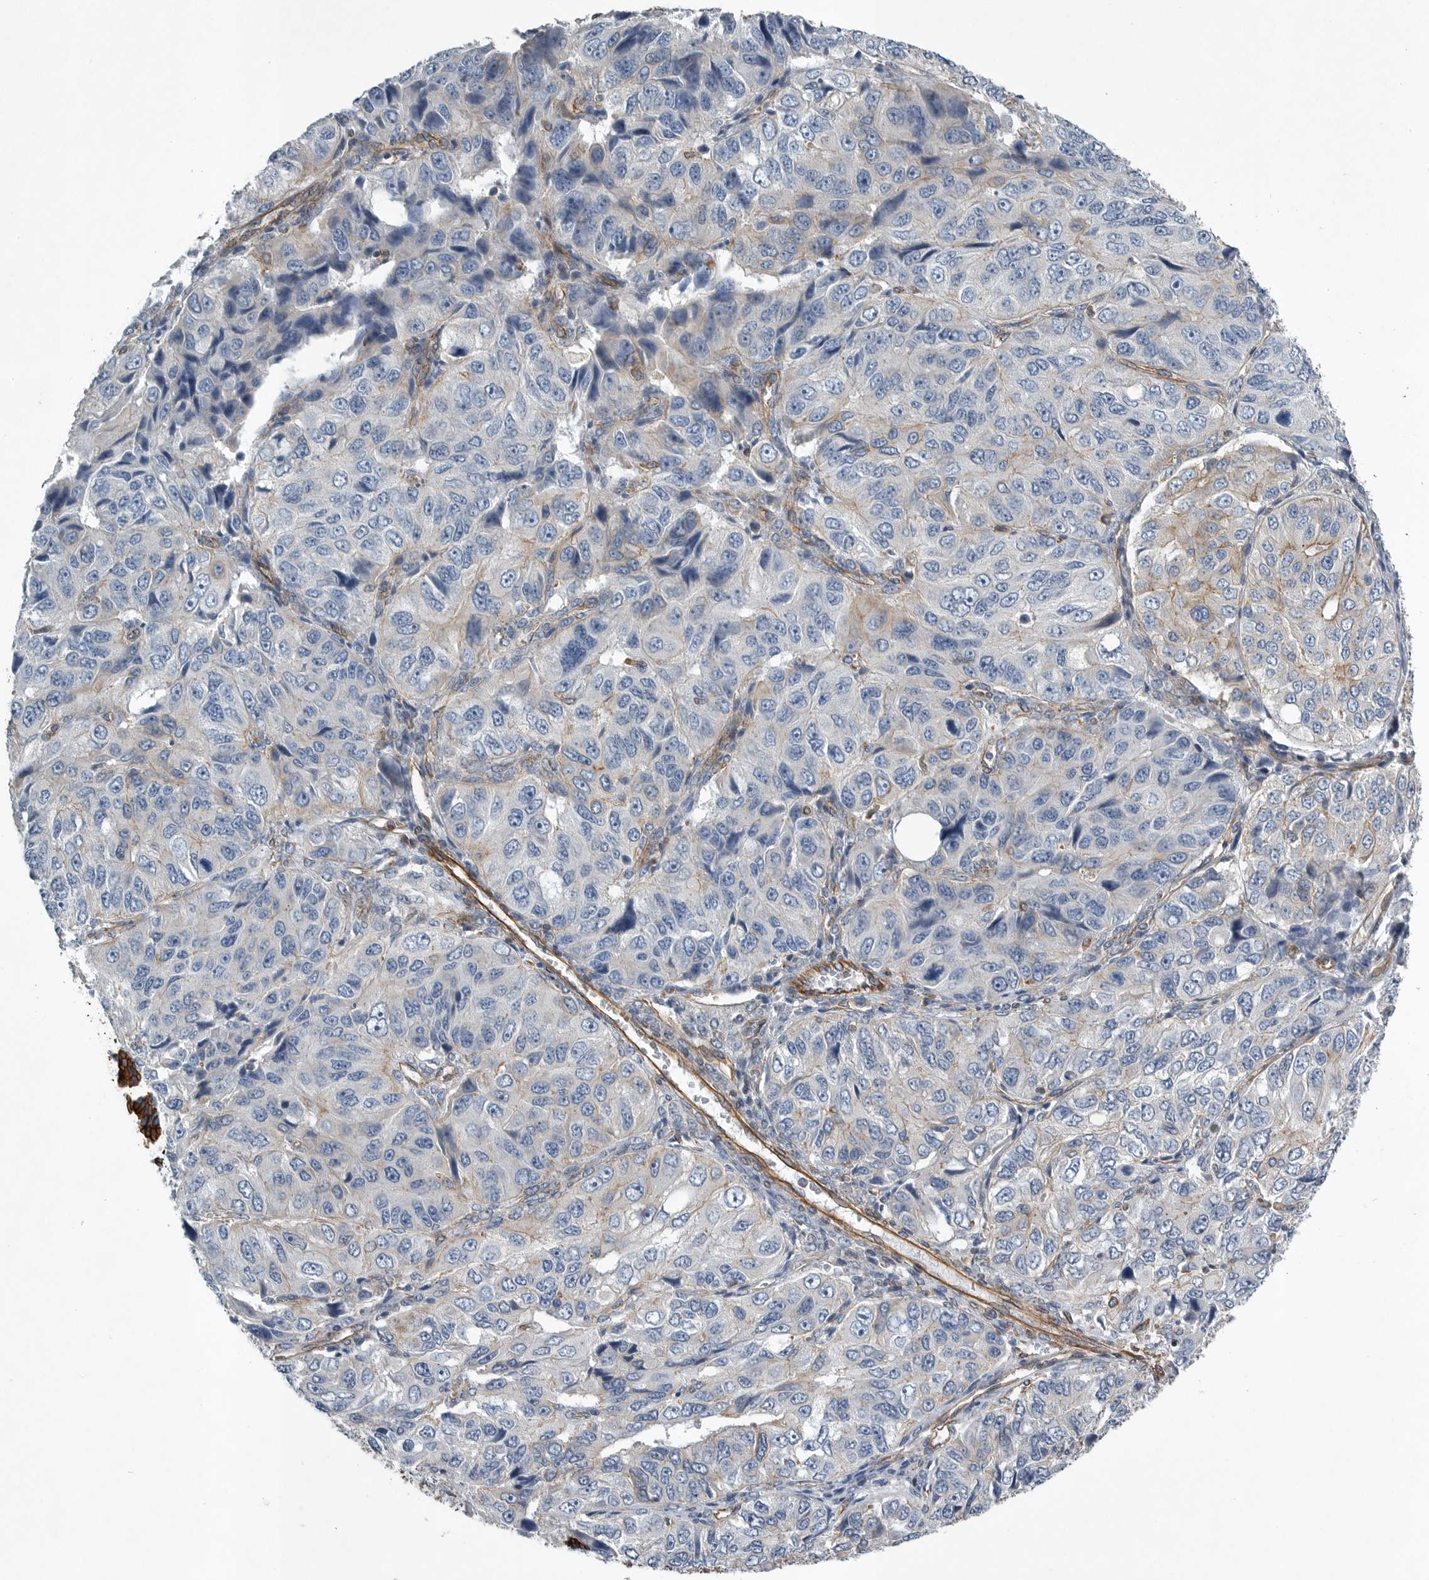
{"staining": {"intensity": "weak", "quantity": "<25%", "location": "cytoplasmic/membranous"}, "tissue": "ovarian cancer", "cell_type": "Tumor cells", "image_type": "cancer", "snomed": [{"axis": "morphology", "description": "Carcinoma, endometroid"}, {"axis": "topography", "description": "Ovary"}], "caption": "High magnification brightfield microscopy of ovarian cancer (endometroid carcinoma) stained with DAB (brown) and counterstained with hematoxylin (blue): tumor cells show no significant positivity. (DAB immunohistochemistry with hematoxylin counter stain).", "gene": "PLEC", "patient": {"sex": "female", "age": 51}}